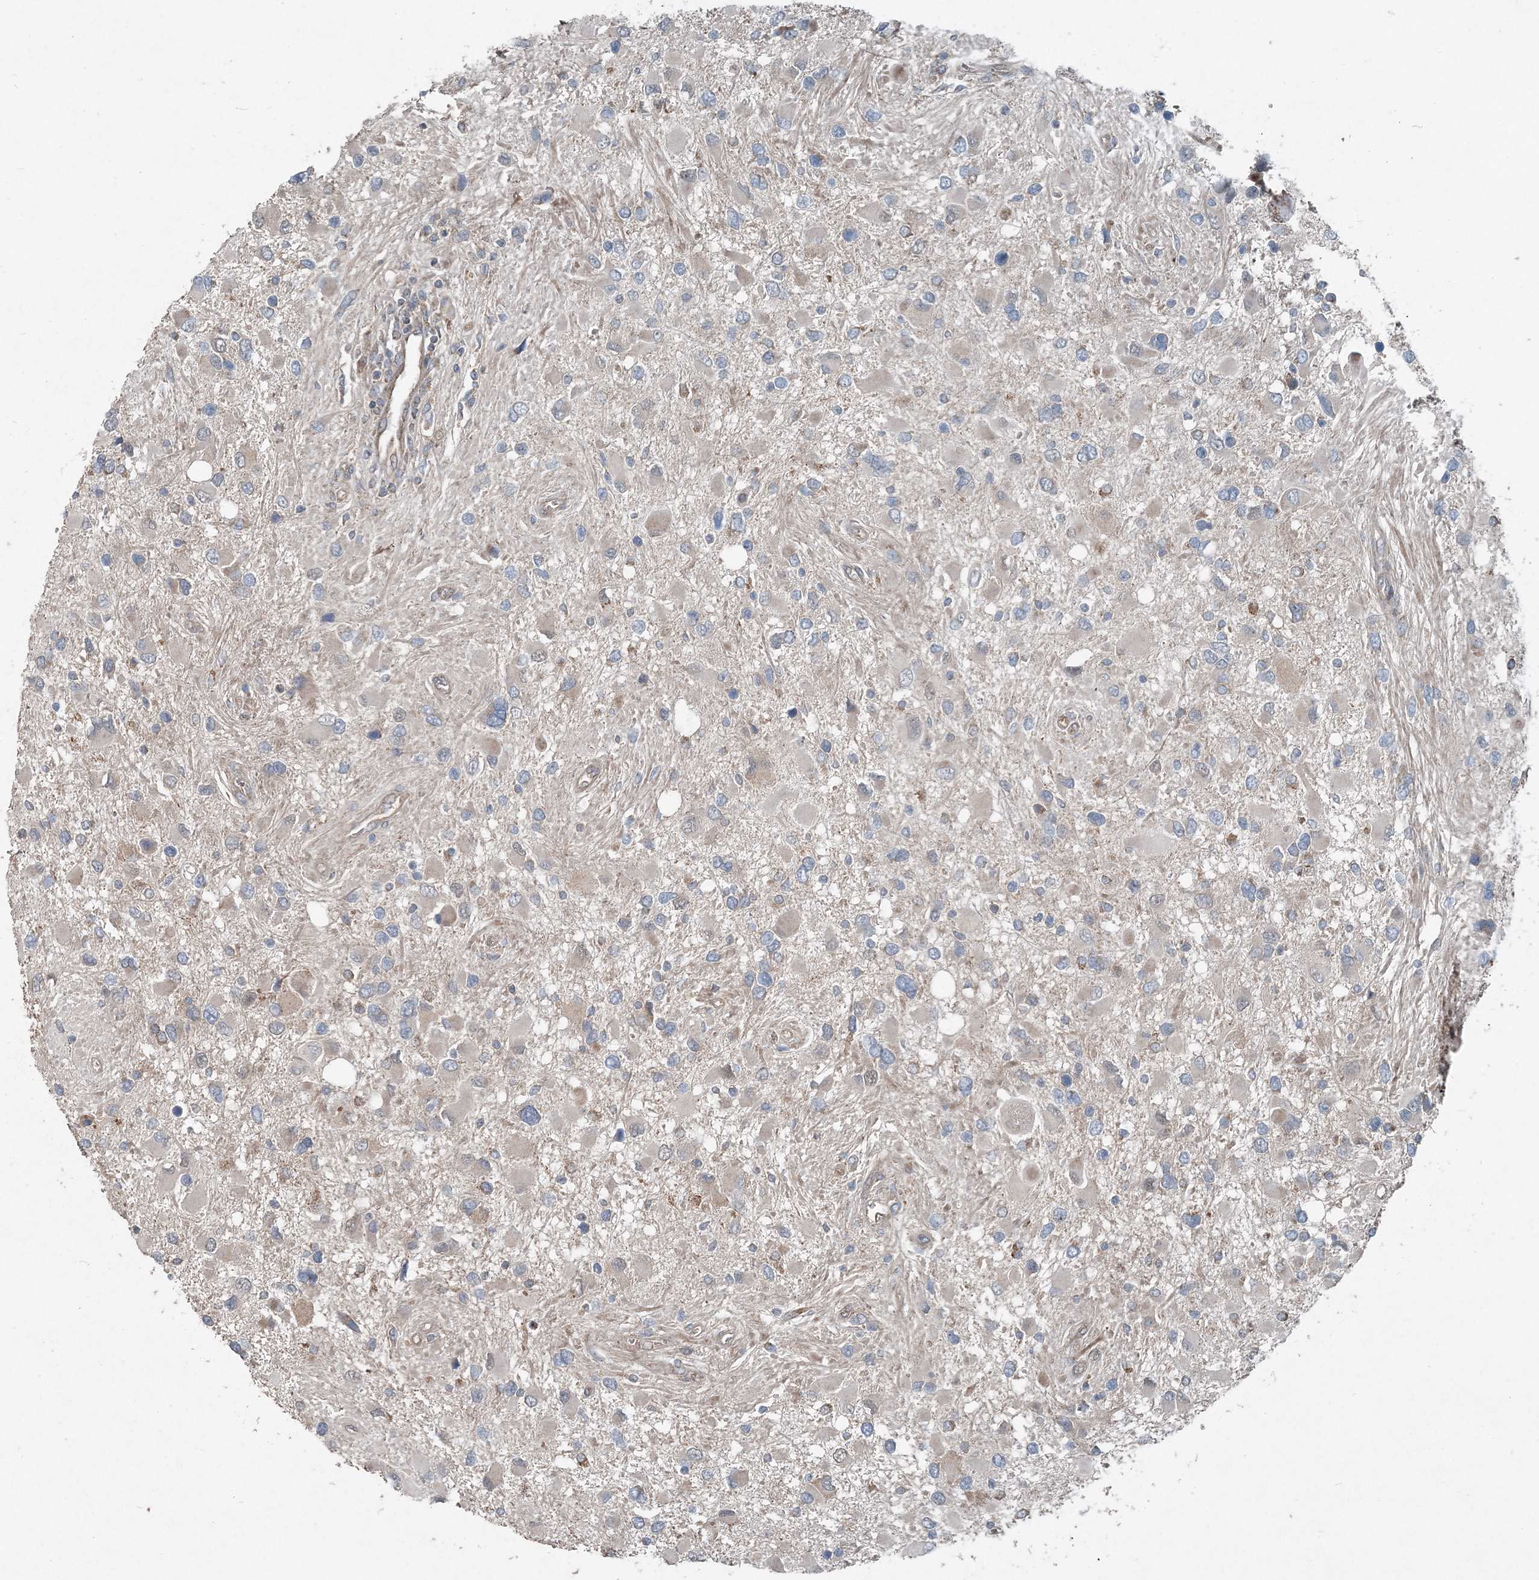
{"staining": {"intensity": "negative", "quantity": "none", "location": "none"}, "tissue": "glioma", "cell_type": "Tumor cells", "image_type": "cancer", "snomed": [{"axis": "morphology", "description": "Glioma, malignant, High grade"}, {"axis": "topography", "description": "Brain"}], "caption": "Tumor cells show no significant staining in high-grade glioma (malignant).", "gene": "INTU", "patient": {"sex": "male", "age": 53}}